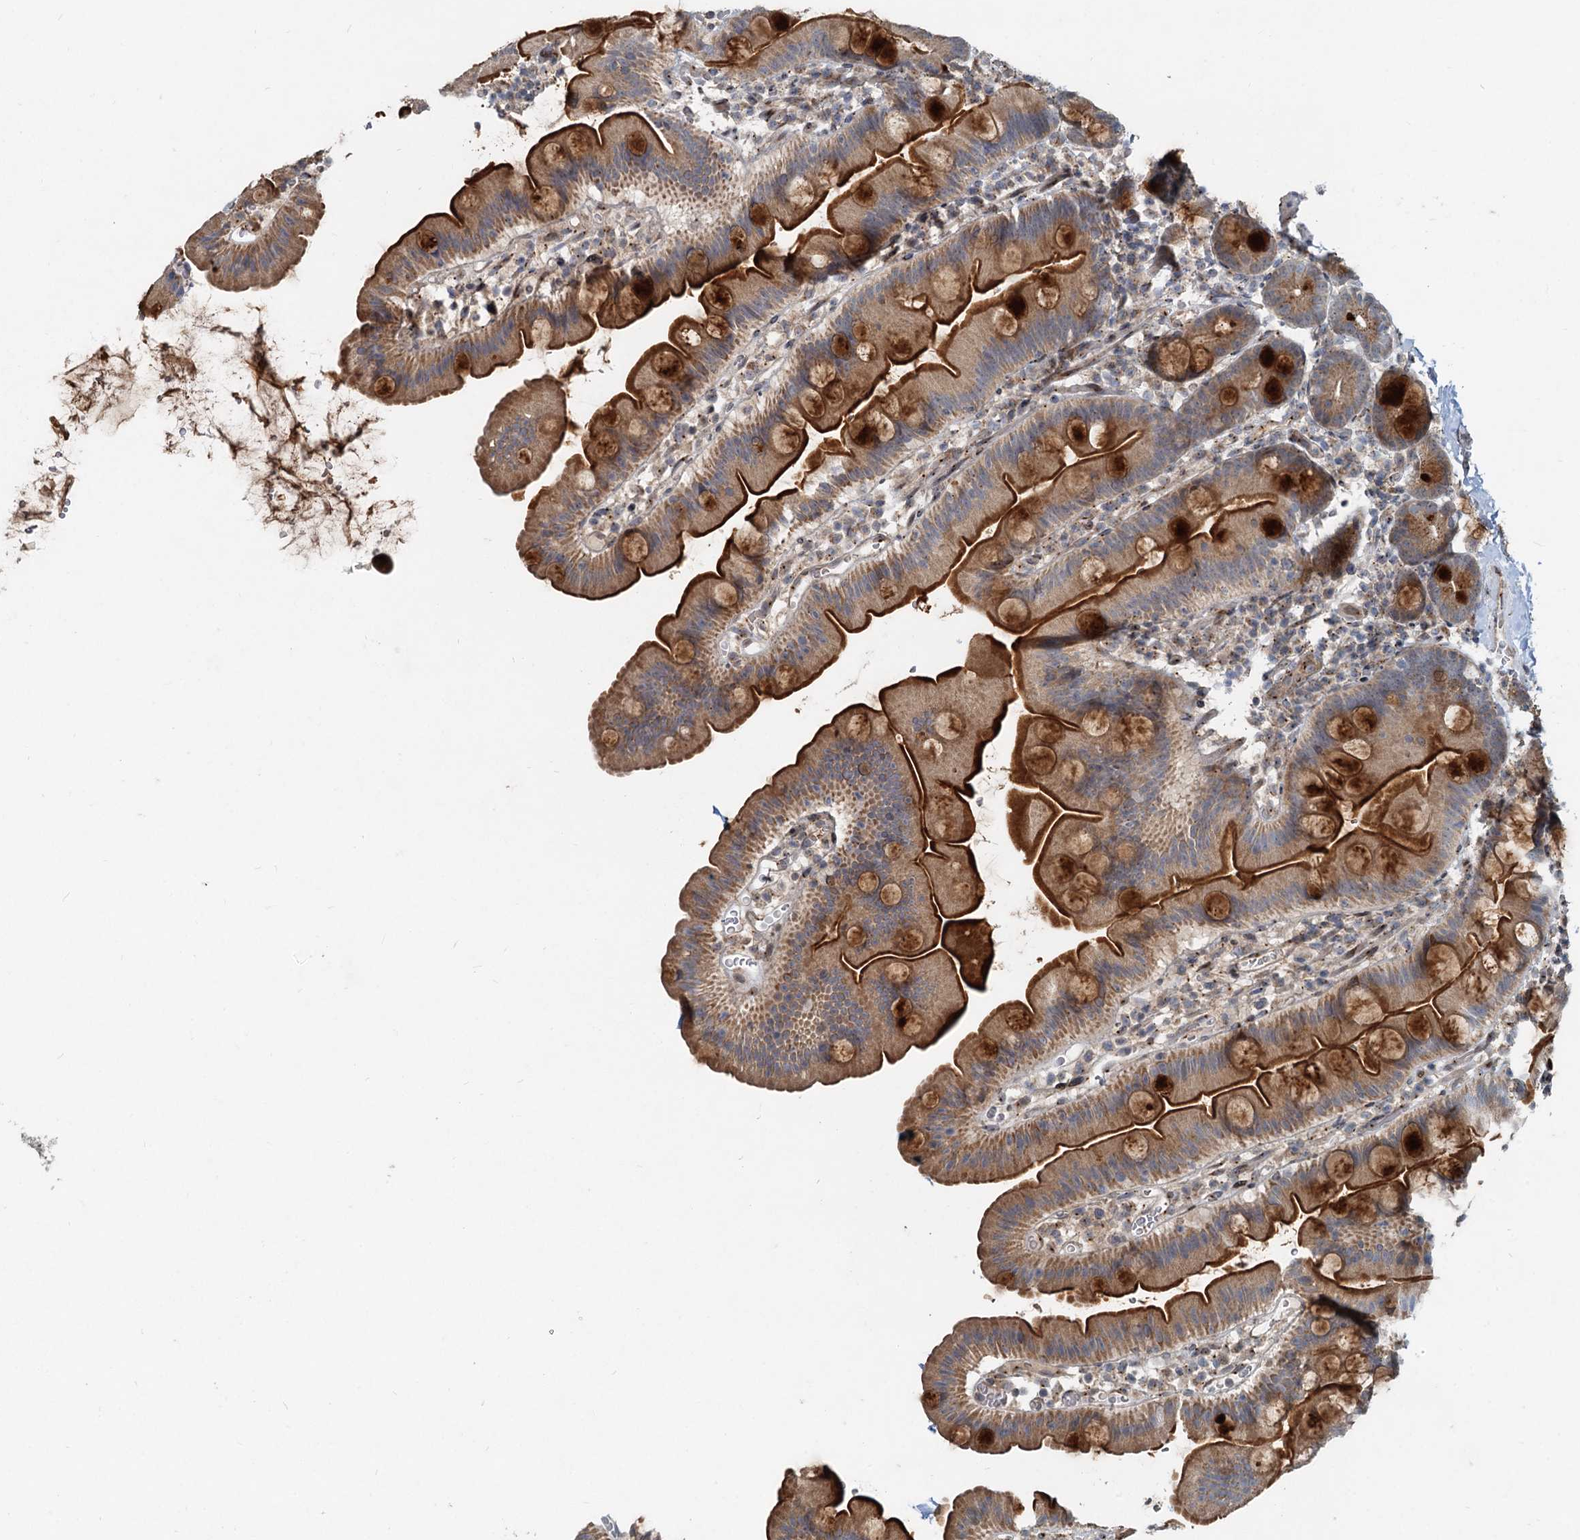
{"staining": {"intensity": "strong", "quantity": ">75%", "location": "cytoplasmic/membranous"}, "tissue": "small intestine", "cell_type": "Glandular cells", "image_type": "normal", "snomed": [{"axis": "morphology", "description": "Normal tissue, NOS"}, {"axis": "topography", "description": "Small intestine"}], "caption": "Protein staining shows strong cytoplasmic/membranous staining in about >75% of glandular cells in unremarkable small intestine.", "gene": "CEP68", "patient": {"sex": "female", "age": 68}}